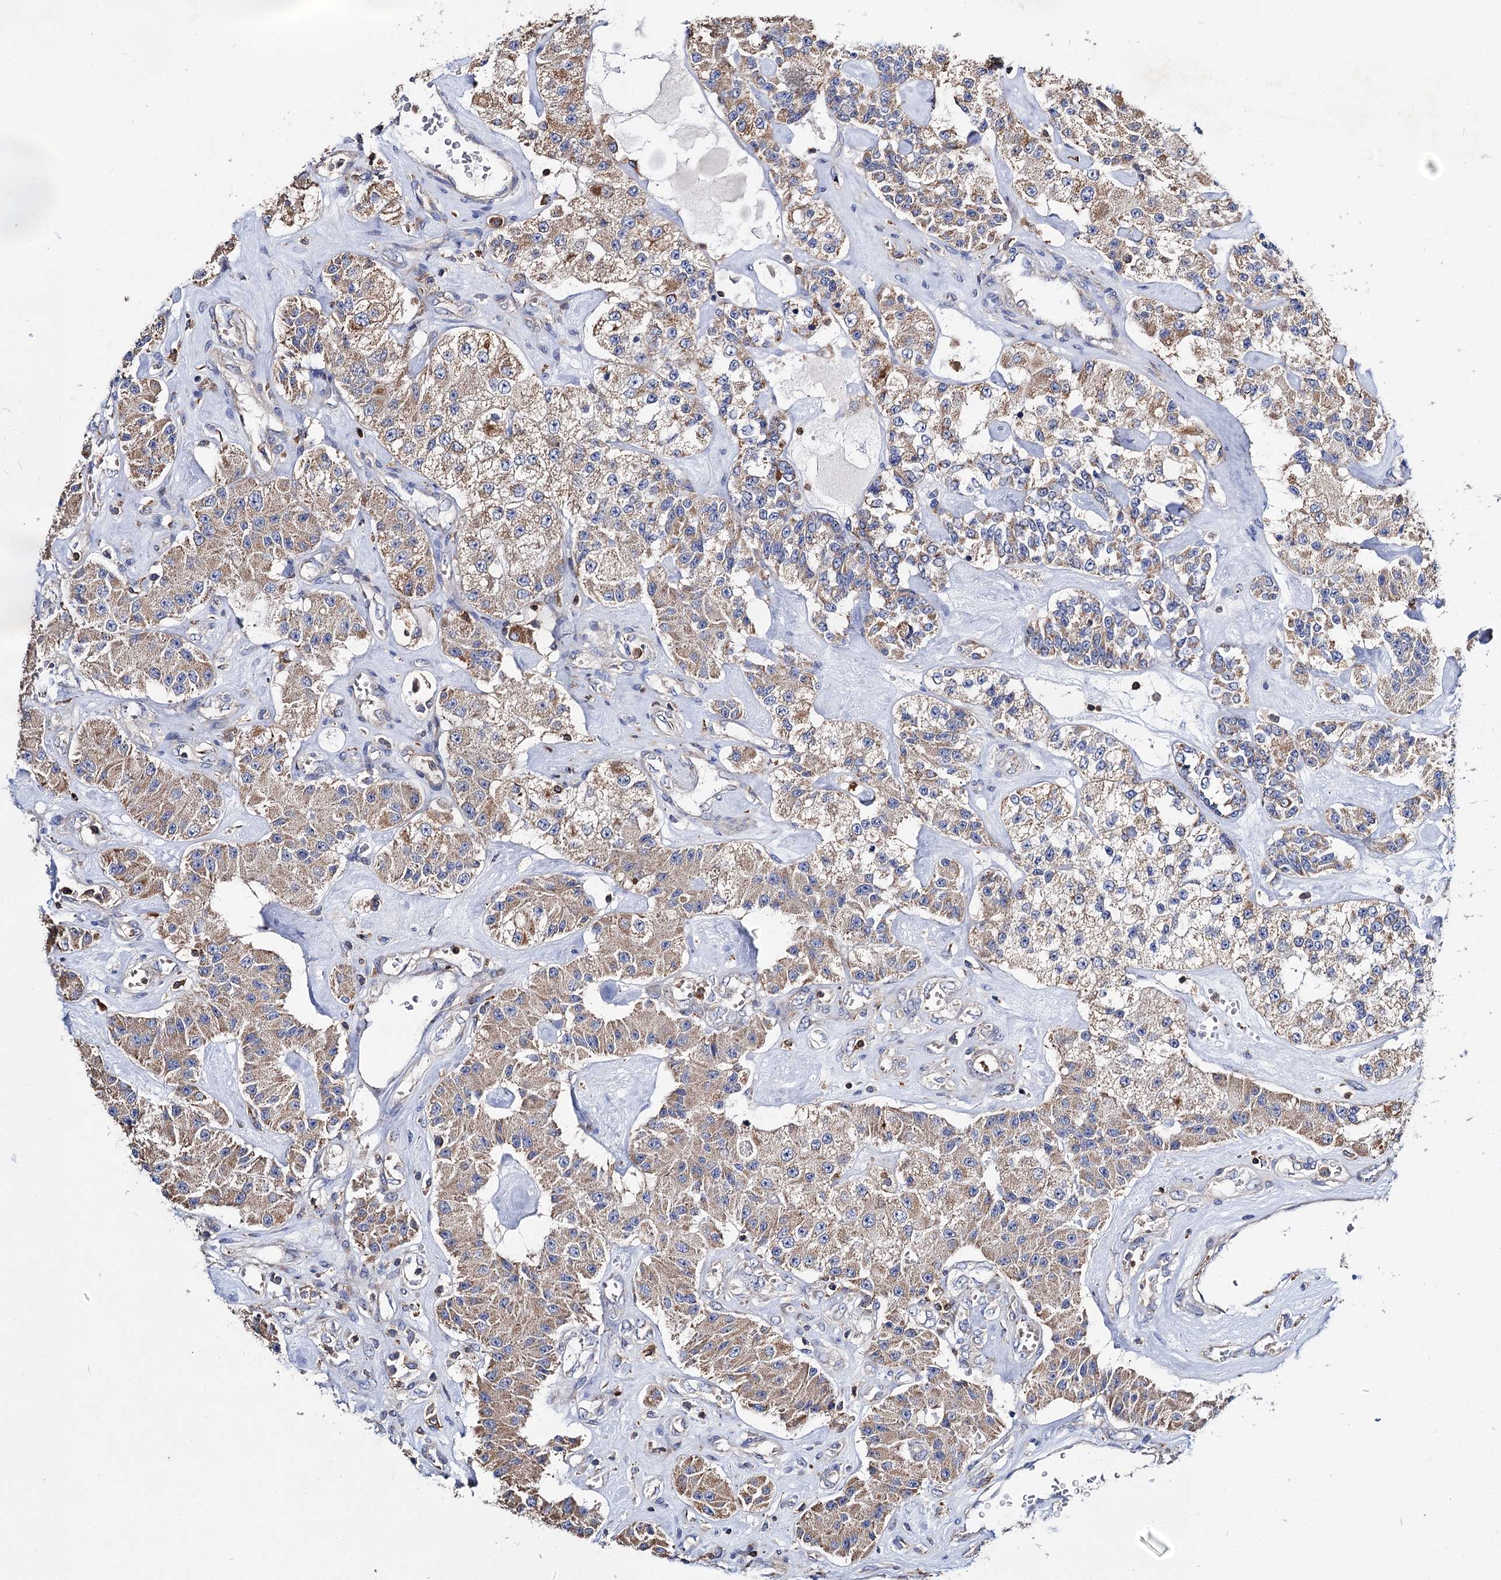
{"staining": {"intensity": "moderate", "quantity": ">75%", "location": "cytoplasmic/membranous"}, "tissue": "carcinoid", "cell_type": "Tumor cells", "image_type": "cancer", "snomed": [{"axis": "morphology", "description": "Carcinoid, malignant, NOS"}, {"axis": "topography", "description": "Pancreas"}], "caption": "Protein expression analysis of carcinoid (malignant) demonstrates moderate cytoplasmic/membranous positivity in about >75% of tumor cells.", "gene": "UBASH3B", "patient": {"sex": "male", "age": 41}}